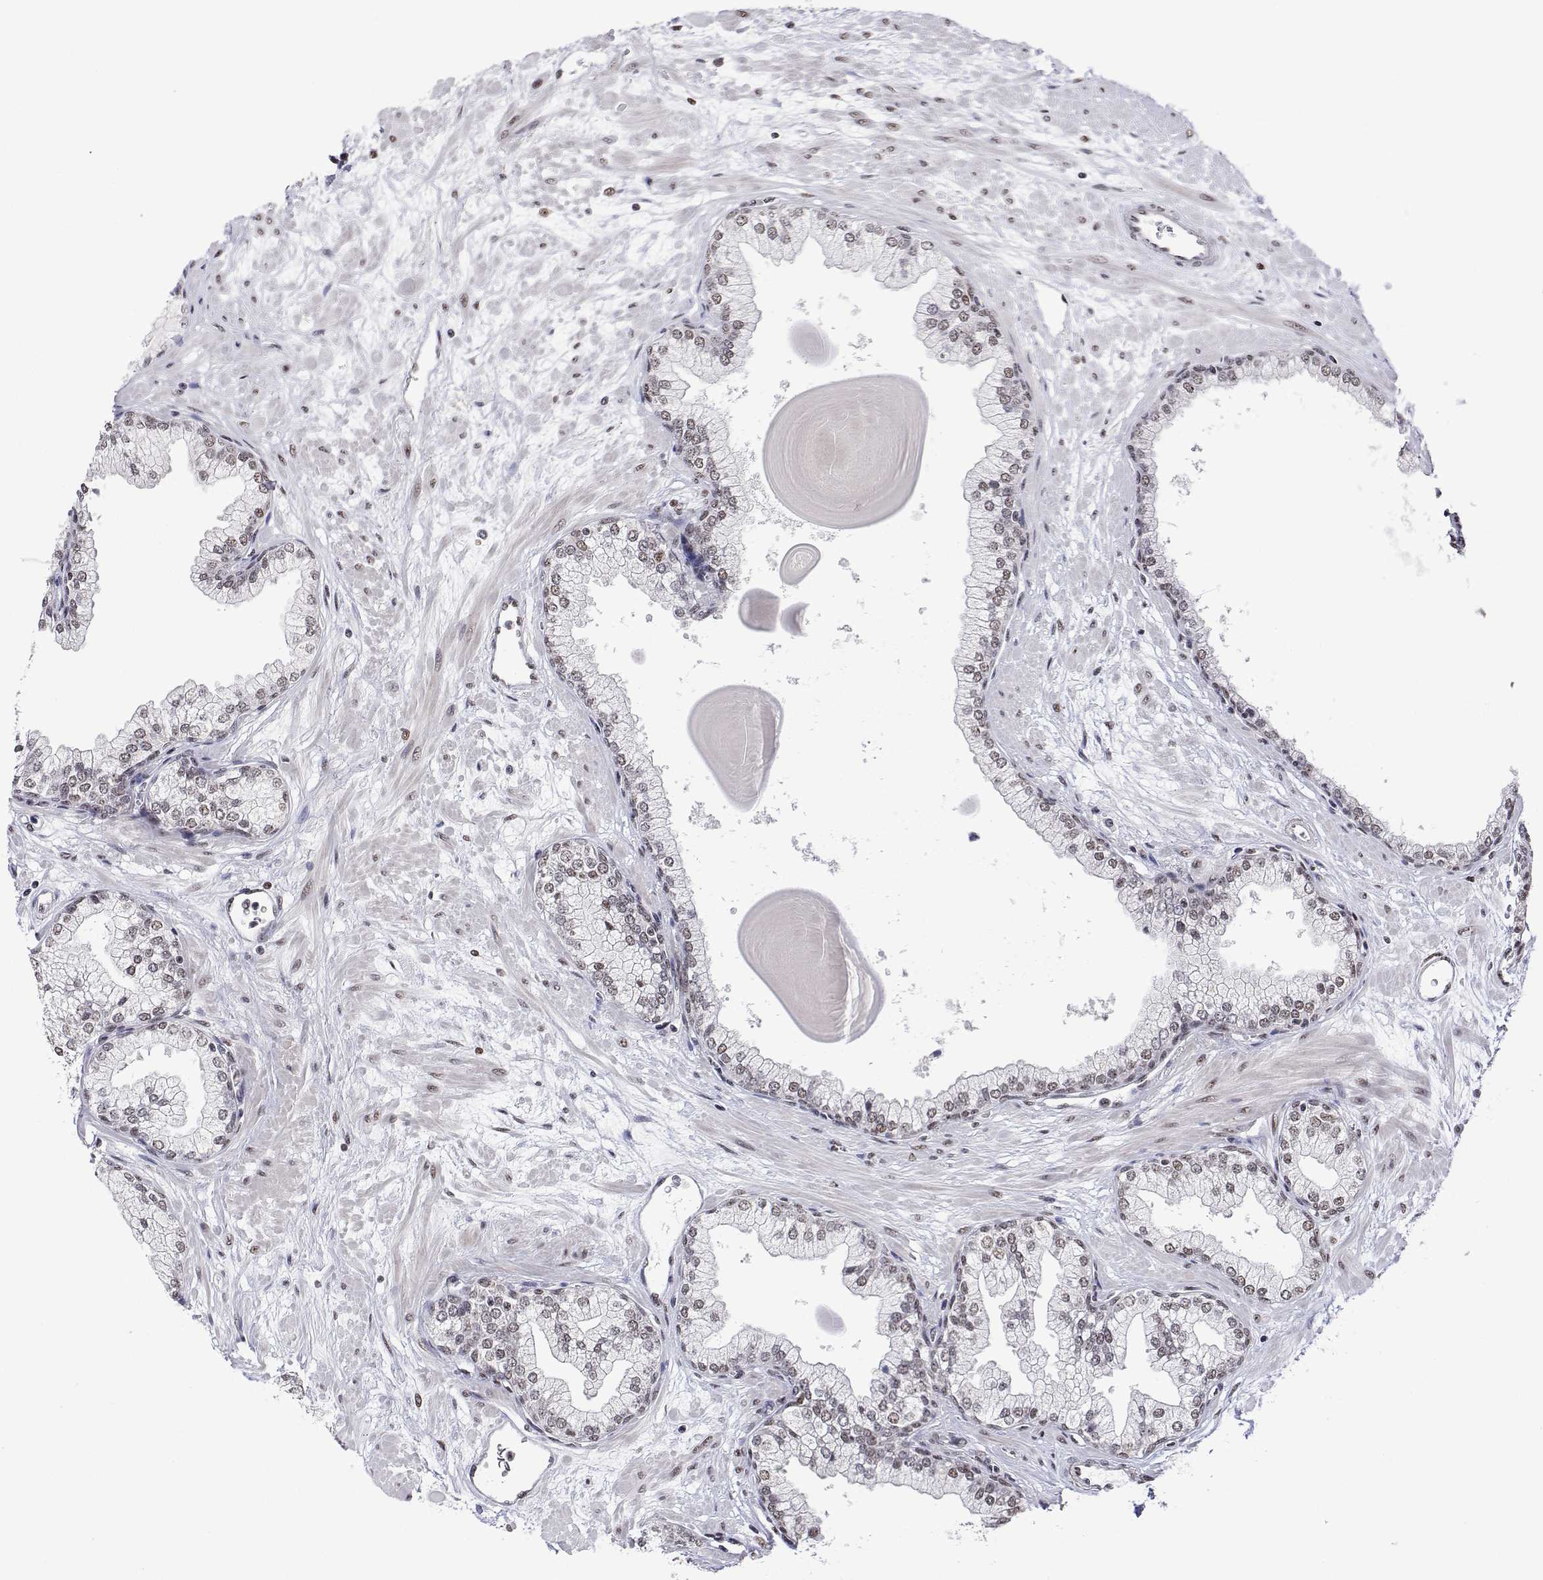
{"staining": {"intensity": "moderate", "quantity": ">75%", "location": "nuclear"}, "tissue": "prostate", "cell_type": "Glandular cells", "image_type": "normal", "snomed": [{"axis": "morphology", "description": "Normal tissue, NOS"}, {"axis": "topography", "description": "Prostate"}, {"axis": "topography", "description": "Peripheral nerve tissue"}], "caption": "Prostate stained with immunohistochemistry (IHC) exhibits moderate nuclear positivity in about >75% of glandular cells.", "gene": "ADAR", "patient": {"sex": "male", "age": 61}}